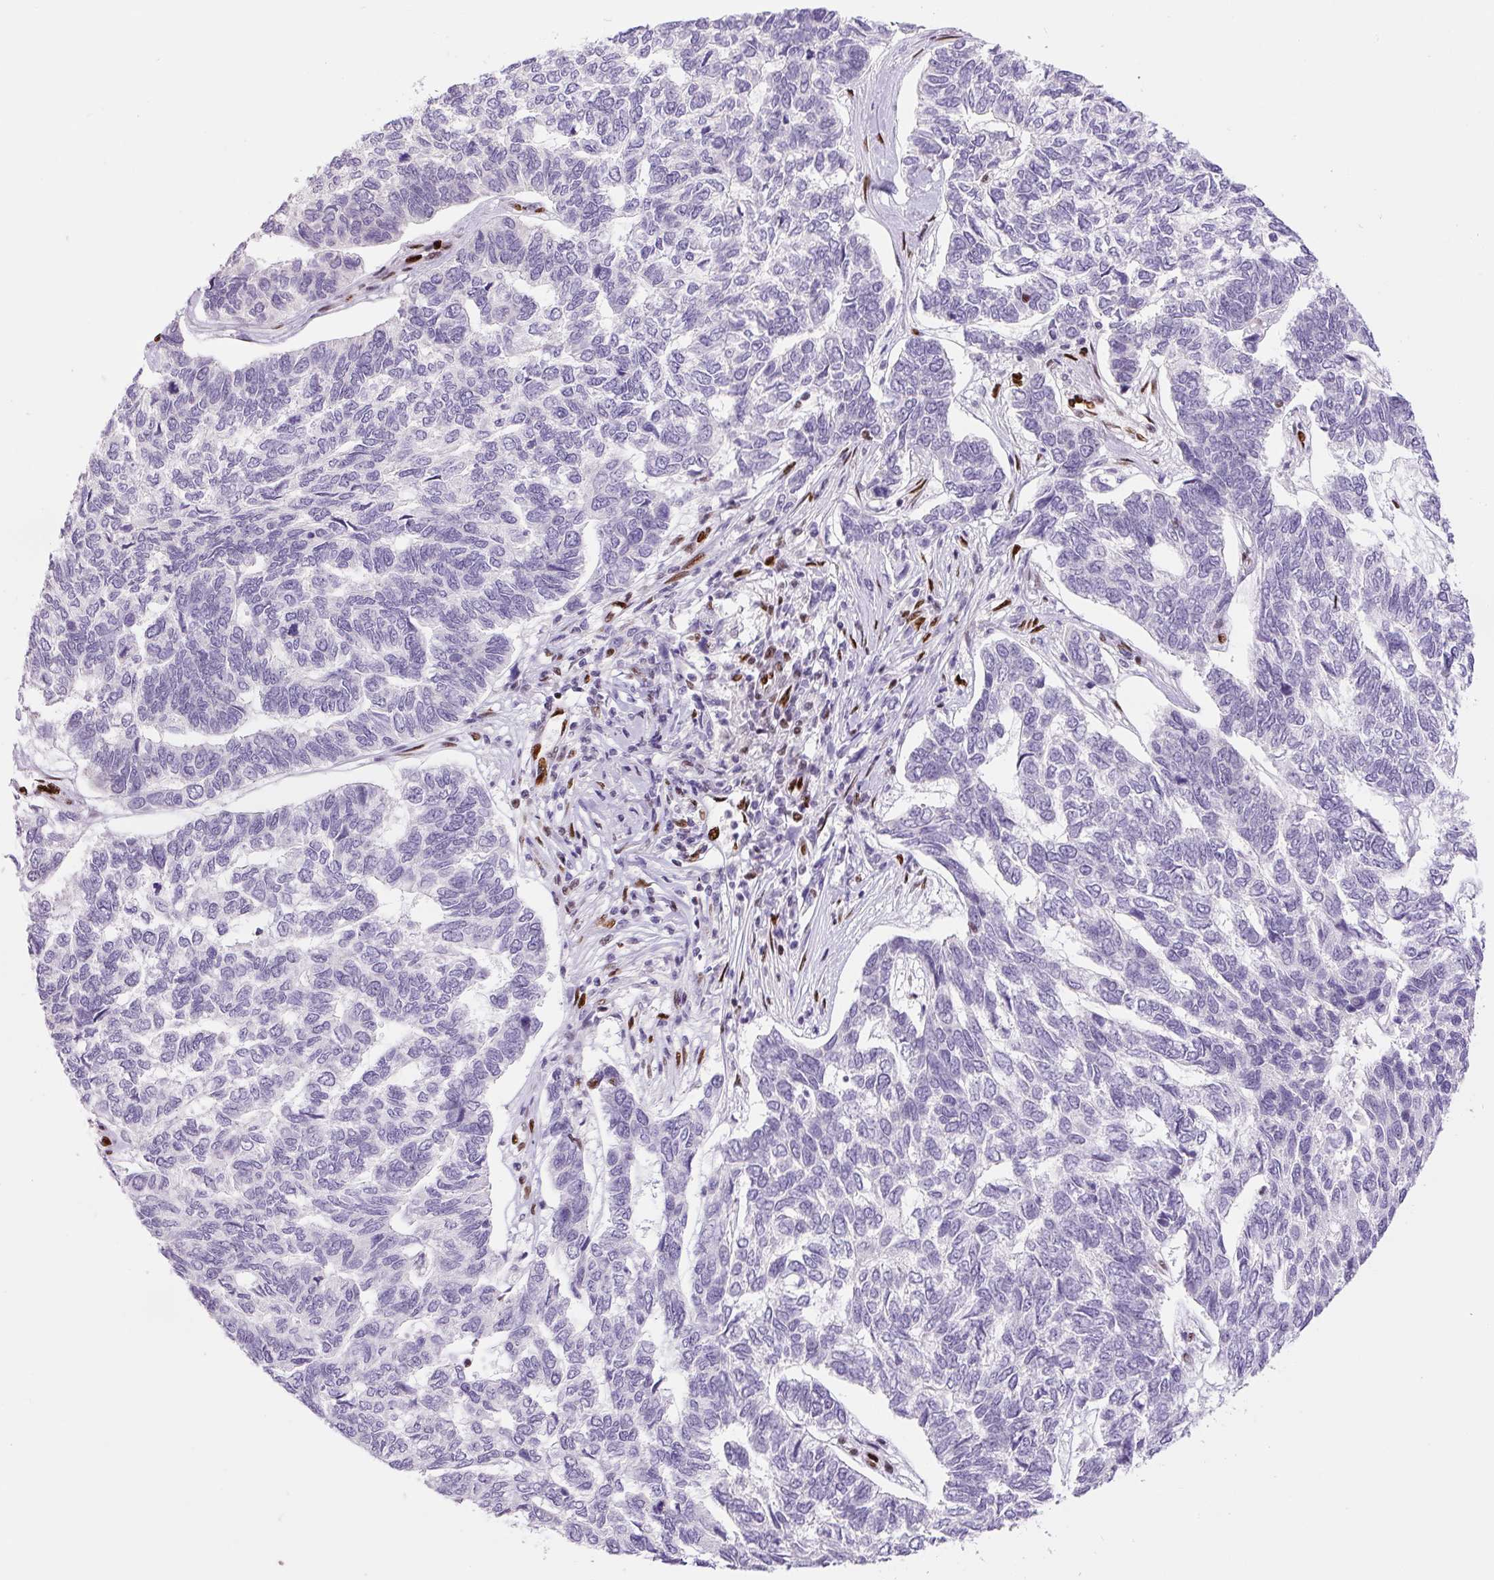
{"staining": {"intensity": "negative", "quantity": "none", "location": "none"}, "tissue": "skin cancer", "cell_type": "Tumor cells", "image_type": "cancer", "snomed": [{"axis": "morphology", "description": "Basal cell carcinoma"}, {"axis": "topography", "description": "Skin"}], "caption": "Tumor cells show no significant expression in skin basal cell carcinoma.", "gene": "ZEB1", "patient": {"sex": "female", "age": 65}}